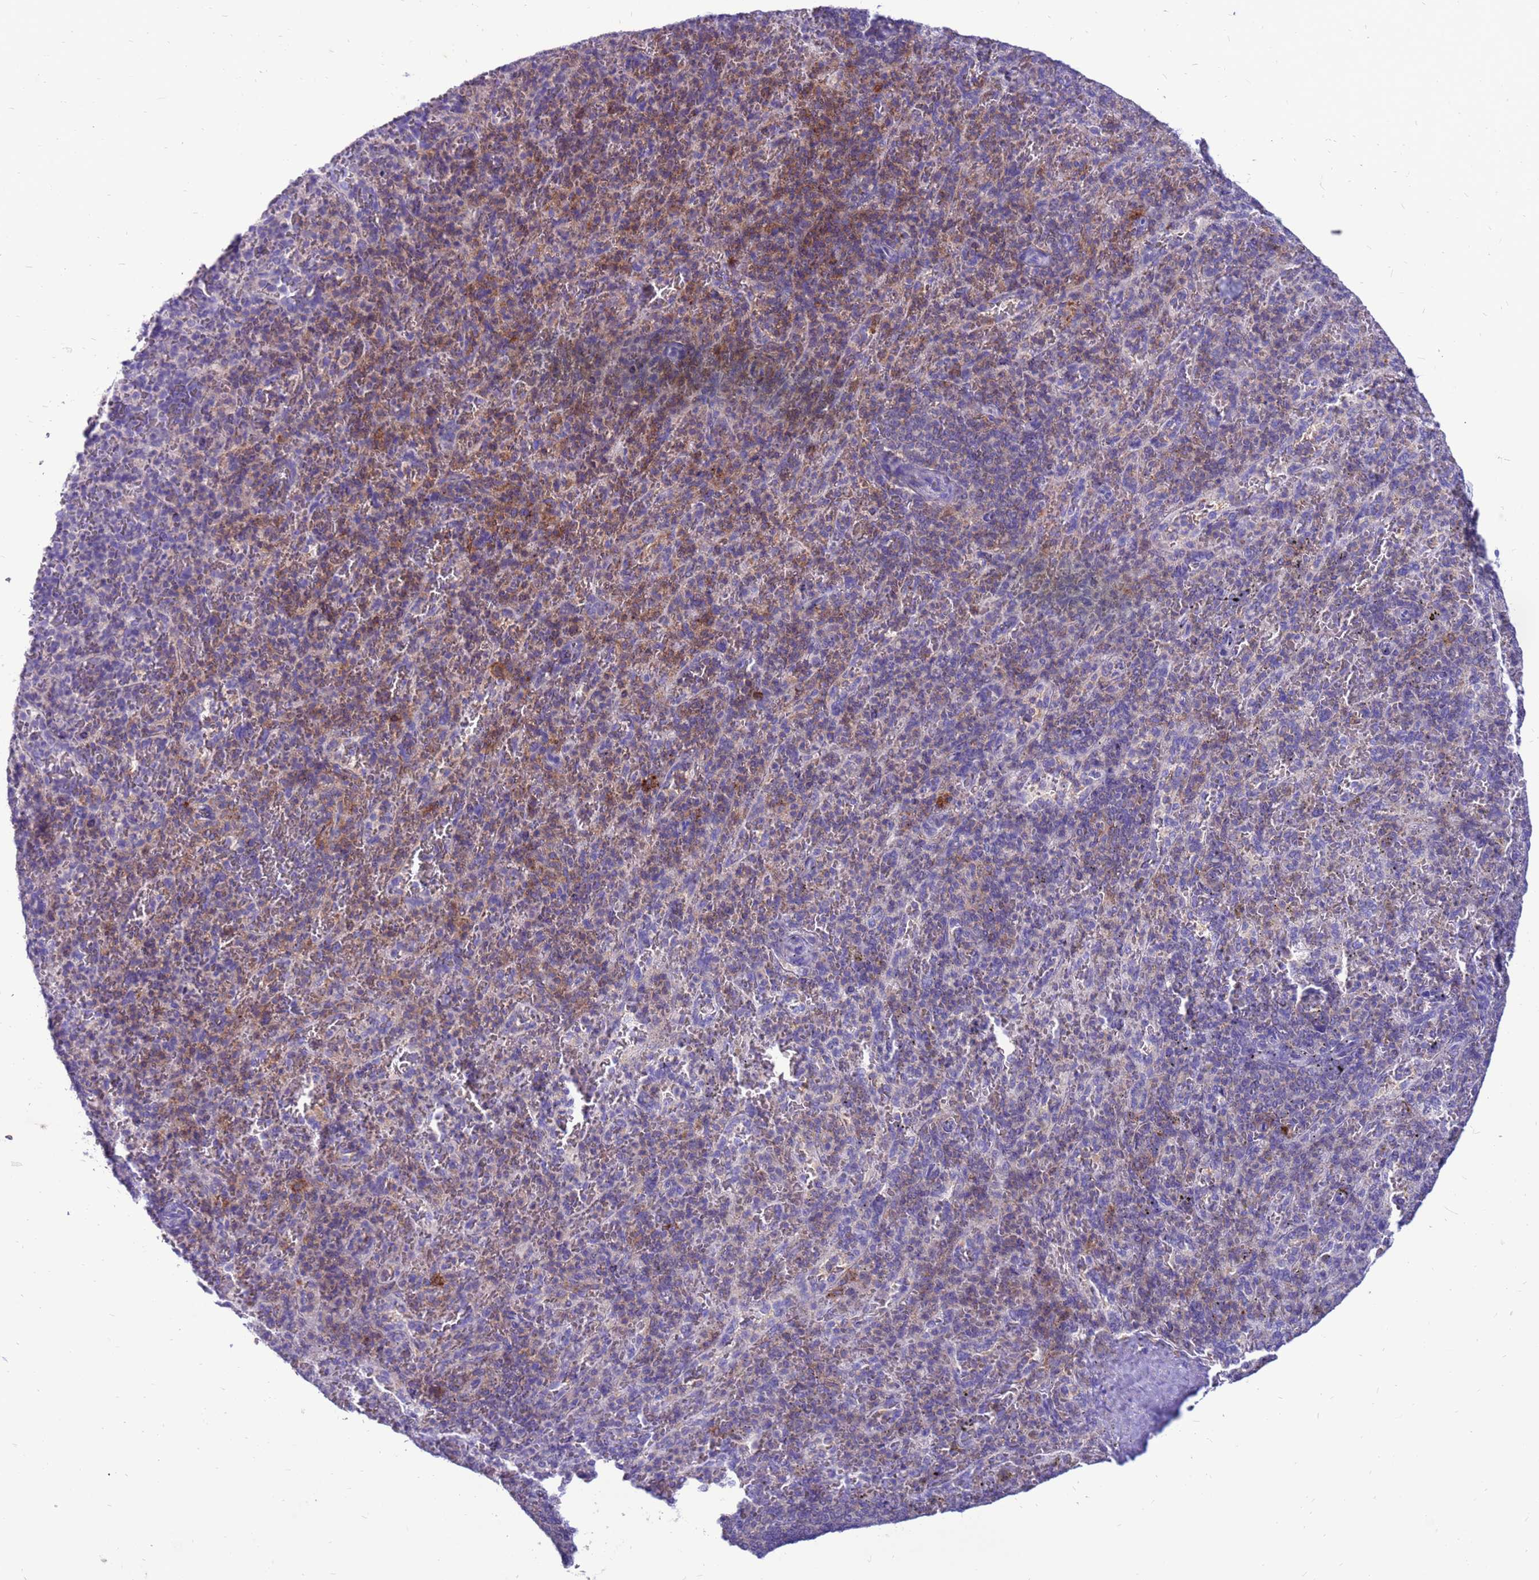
{"staining": {"intensity": "moderate", "quantity": "25%-75%", "location": "cytoplasmic/membranous"}, "tissue": "spleen", "cell_type": "Cells in red pulp", "image_type": "normal", "snomed": [{"axis": "morphology", "description": "Normal tissue, NOS"}, {"axis": "topography", "description": "Spleen"}], "caption": "Benign spleen displays moderate cytoplasmic/membranous staining in about 25%-75% of cells in red pulp.", "gene": "PDE10A", "patient": {"sex": "male", "age": 82}}